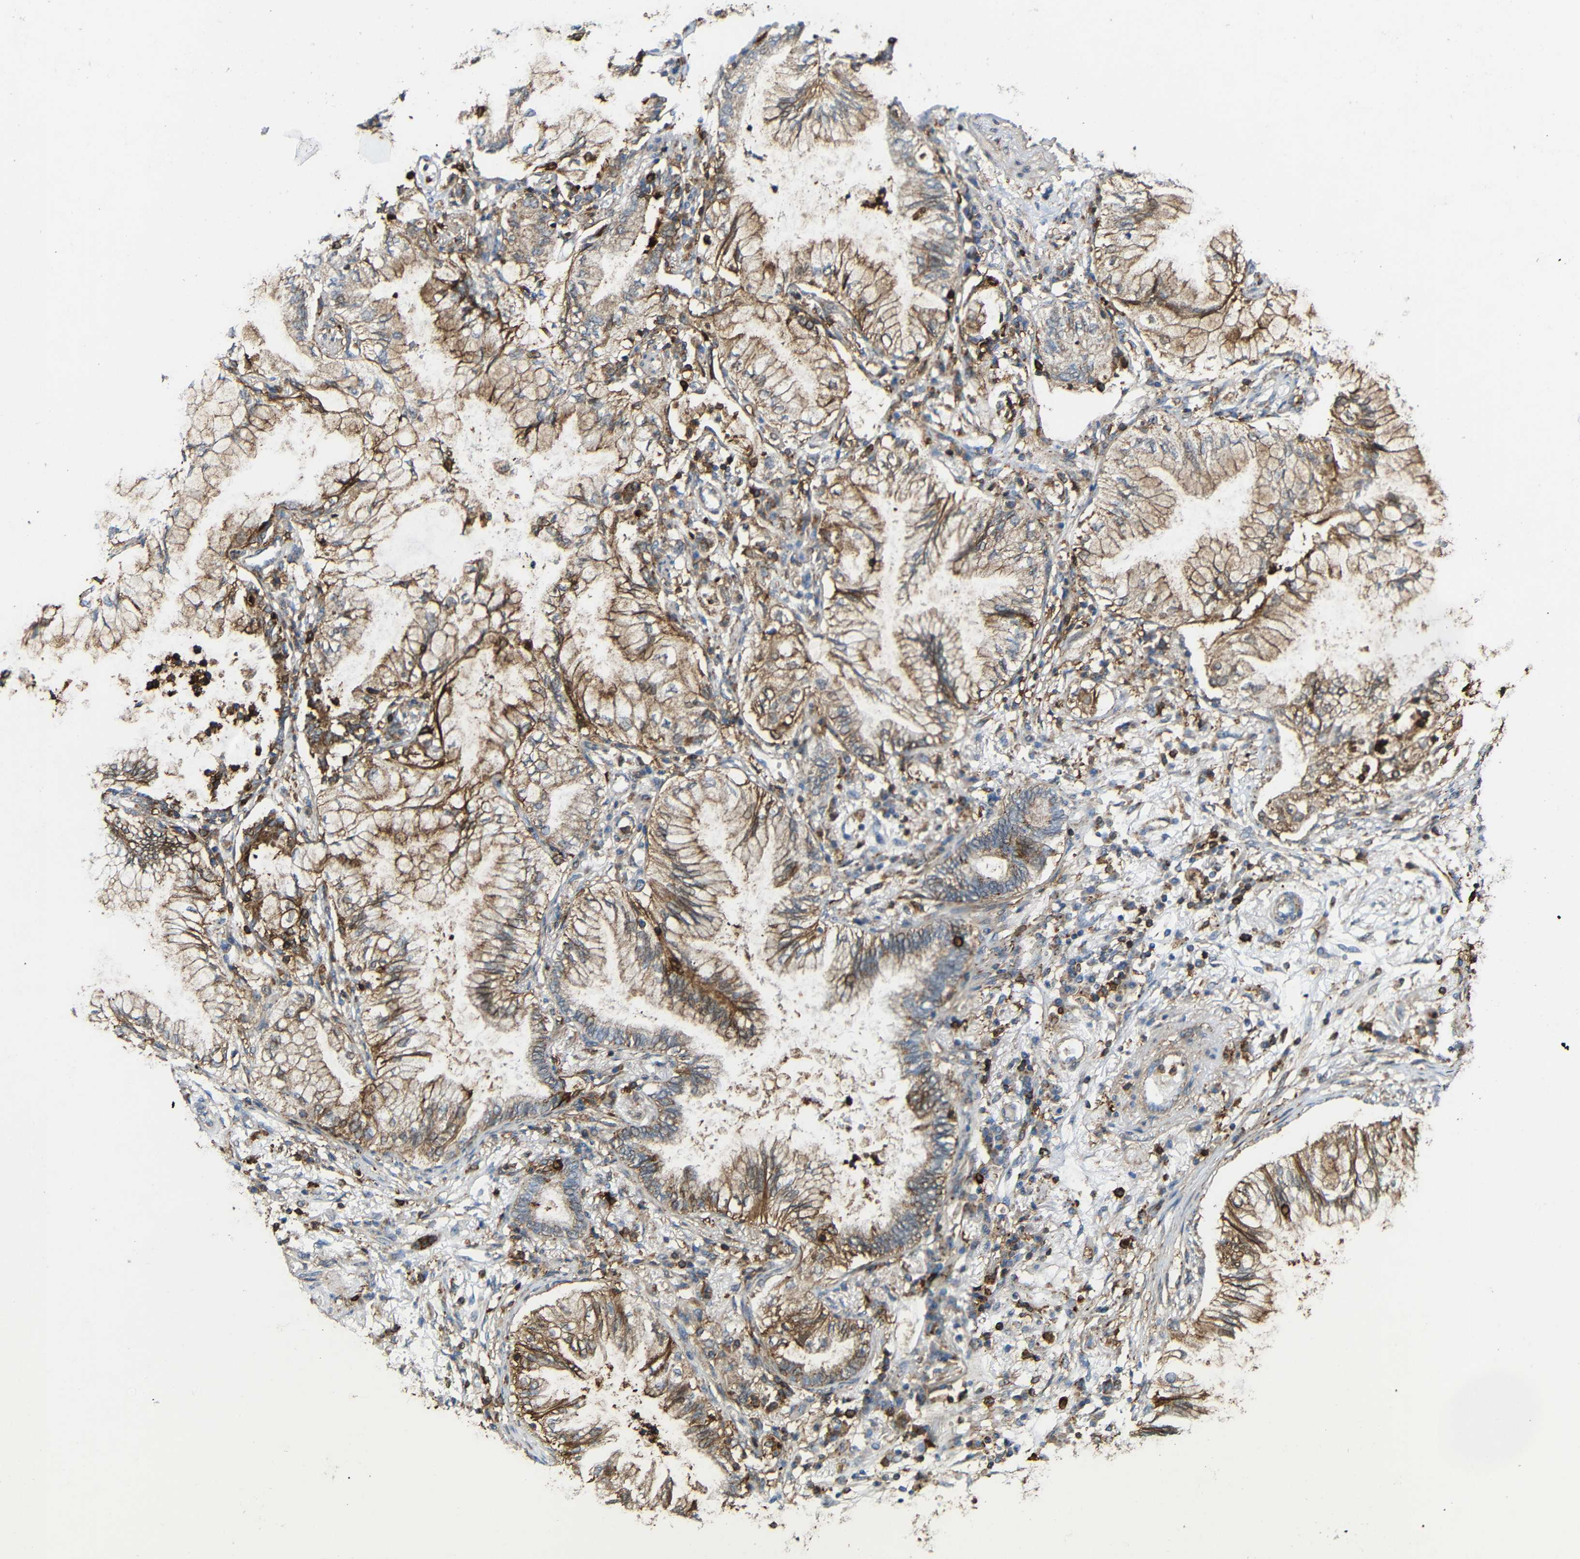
{"staining": {"intensity": "moderate", "quantity": ">75%", "location": "cytoplasmic/membranous"}, "tissue": "lung cancer", "cell_type": "Tumor cells", "image_type": "cancer", "snomed": [{"axis": "morphology", "description": "Normal tissue, NOS"}, {"axis": "morphology", "description": "Adenocarcinoma, NOS"}, {"axis": "topography", "description": "Bronchus"}, {"axis": "topography", "description": "Lung"}], "caption": "This image exhibits immunohistochemistry (IHC) staining of human lung adenocarcinoma, with medium moderate cytoplasmic/membranous staining in approximately >75% of tumor cells.", "gene": "C1GALT1", "patient": {"sex": "female", "age": 70}}